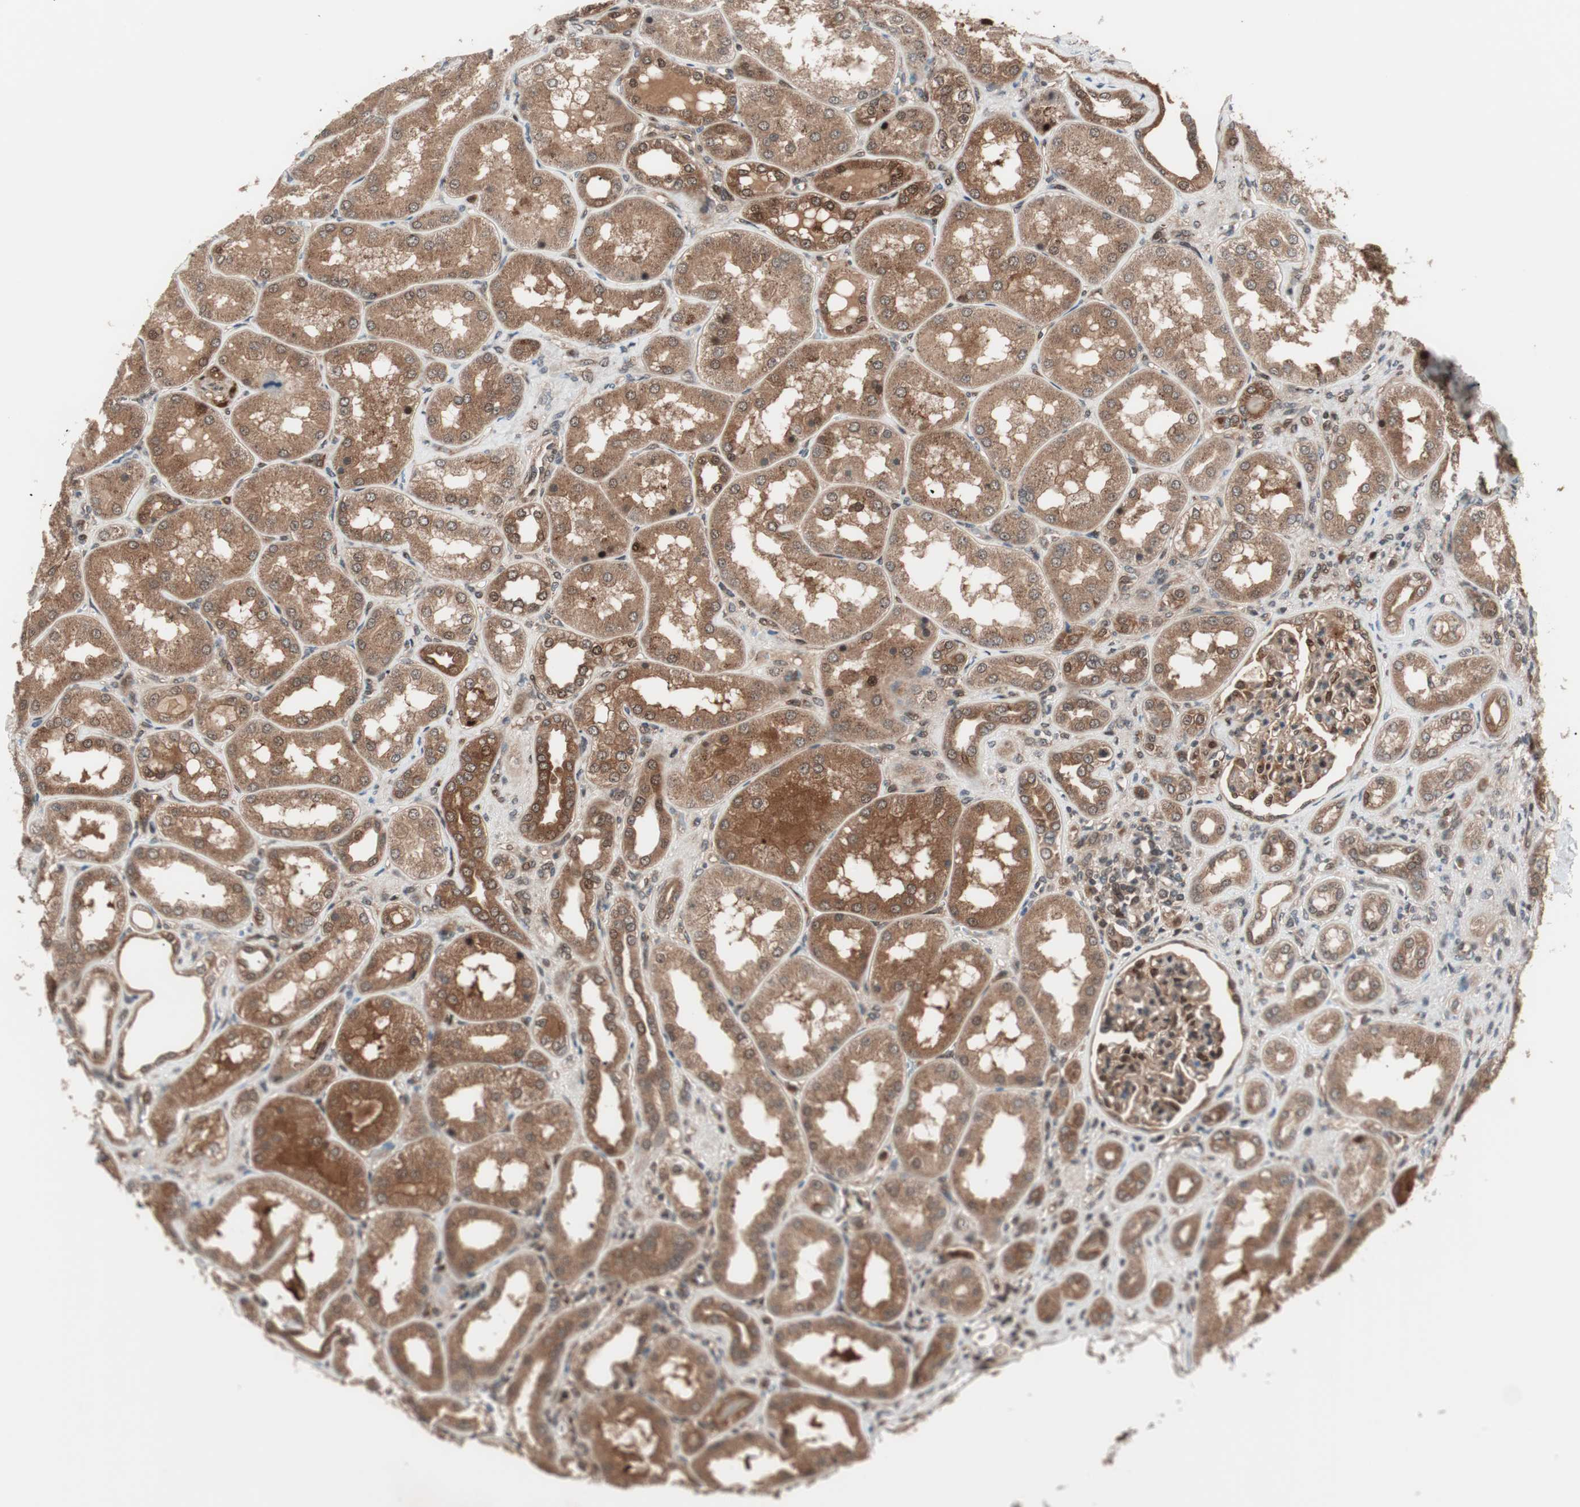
{"staining": {"intensity": "strong", "quantity": ">75%", "location": "cytoplasmic/membranous,nuclear"}, "tissue": "kidney", "cell_type": "Cells in glomeruli", "image_type": "normal", "snomed": [{"axis": "morphology", "description": "Normal tissue, NOS"}, {"axis": "topography", "description": "Kidney"}], "caption": "Immunohistochemical staining of normal kidney reveals >75% levels of strong cytoplasmic/membranous,nuclear protein expression in about >75% of cells in glomeruli.", "gene": "PRKG2", "patient": {"sex": "female", "age": 56}}